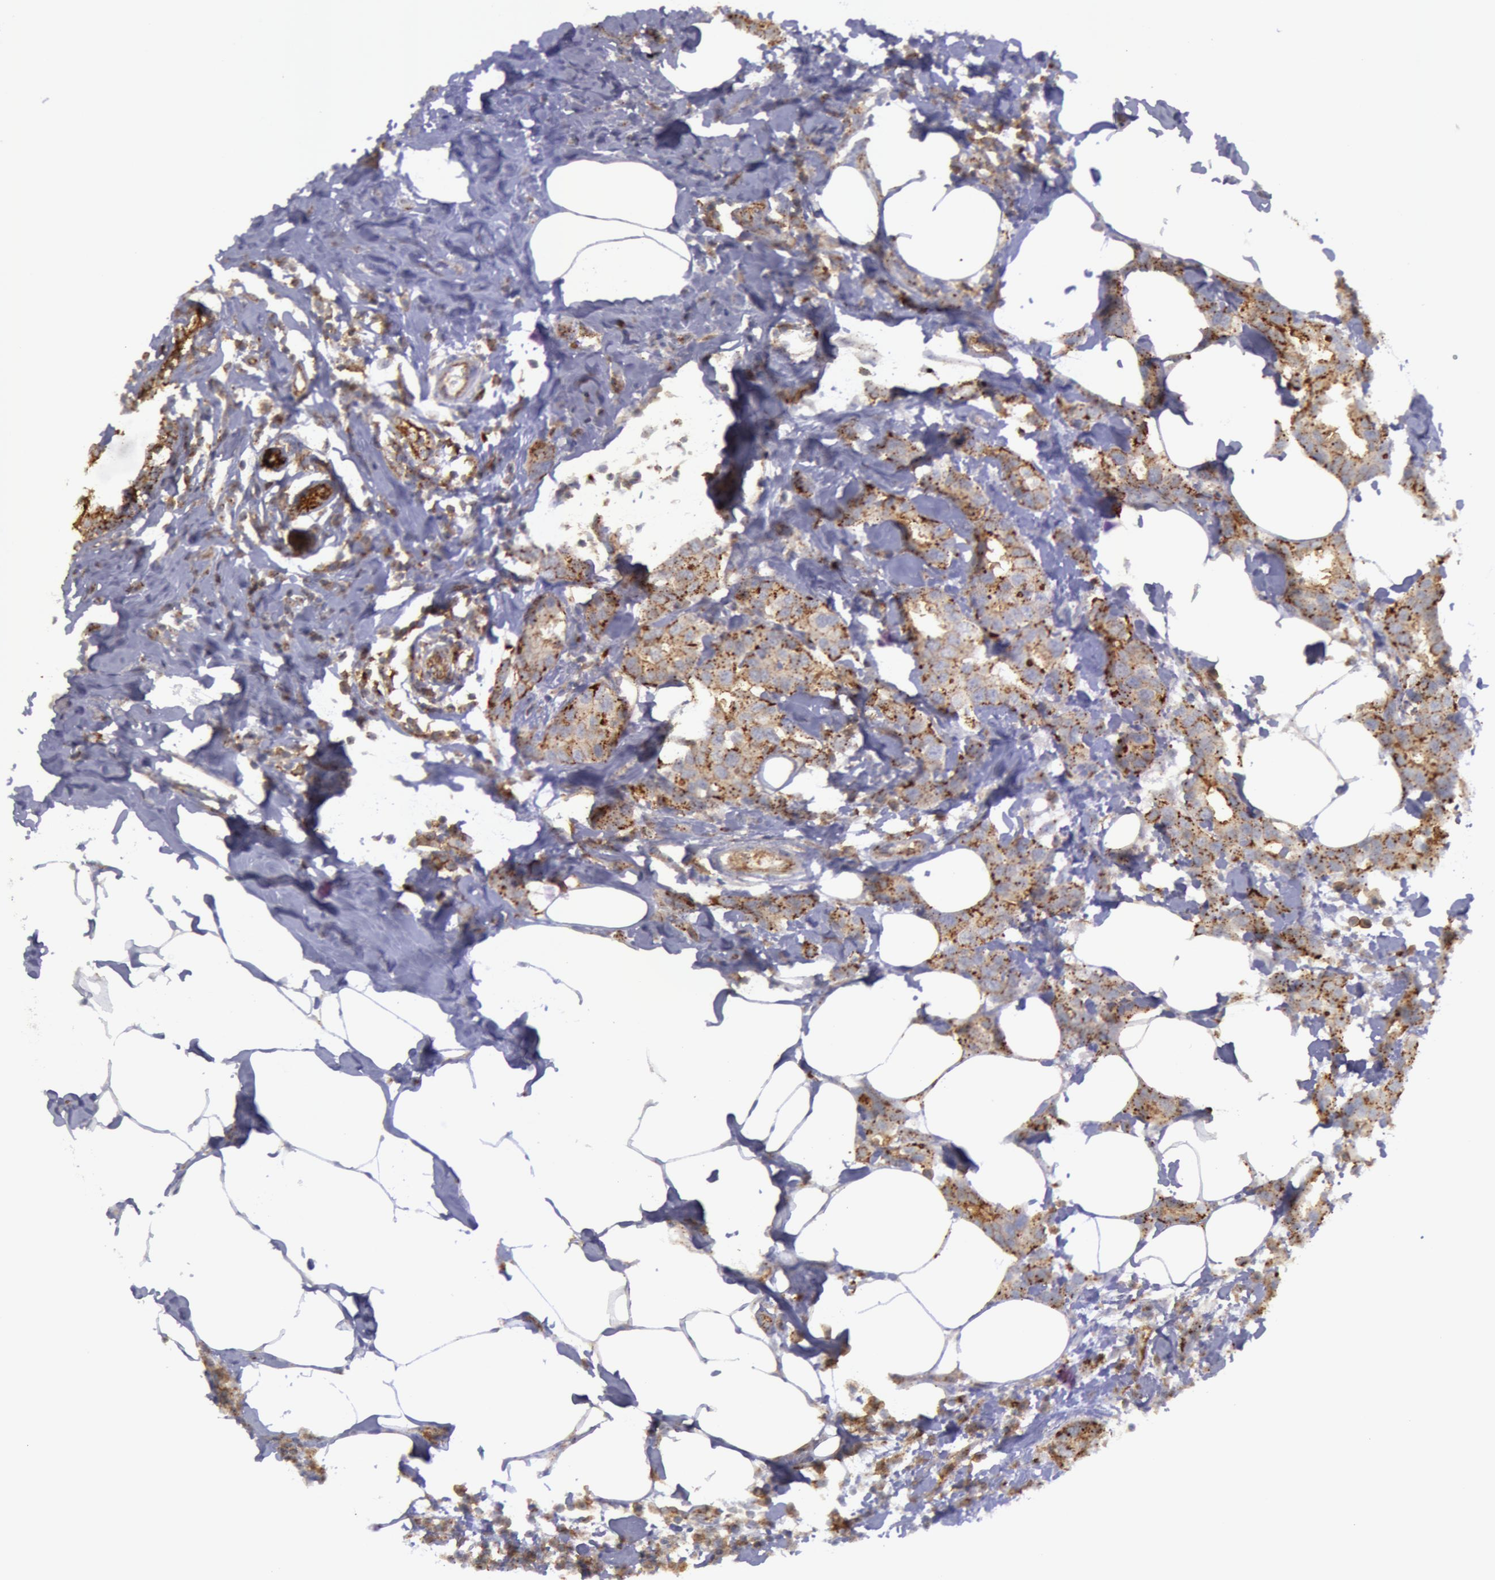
{"staining": {"intensity": "moderate", "quantity": ">75%", "location": "cytoplasmic/membranous"}, "tissue": "breast cancer", "cell_type": "Tumor cells", "image_type": "cancer", "snomed": [{"axis": "morphology", "description": "Normal tissue, NOS"}, {"axis": "morphology", "description": "Duct carcinoma"}, {"axis": "topography", "description": "Breast"}], "caption": "A photomicrograph of human breast infiltrating ductal carcinoma stained for a protein displays moderate cytoplasmic/membranous brown staining in tumor cells. Nuclei are stained in blue.", "gene": "FLOT2", "patient": {"sex": "female", "age": 50}}